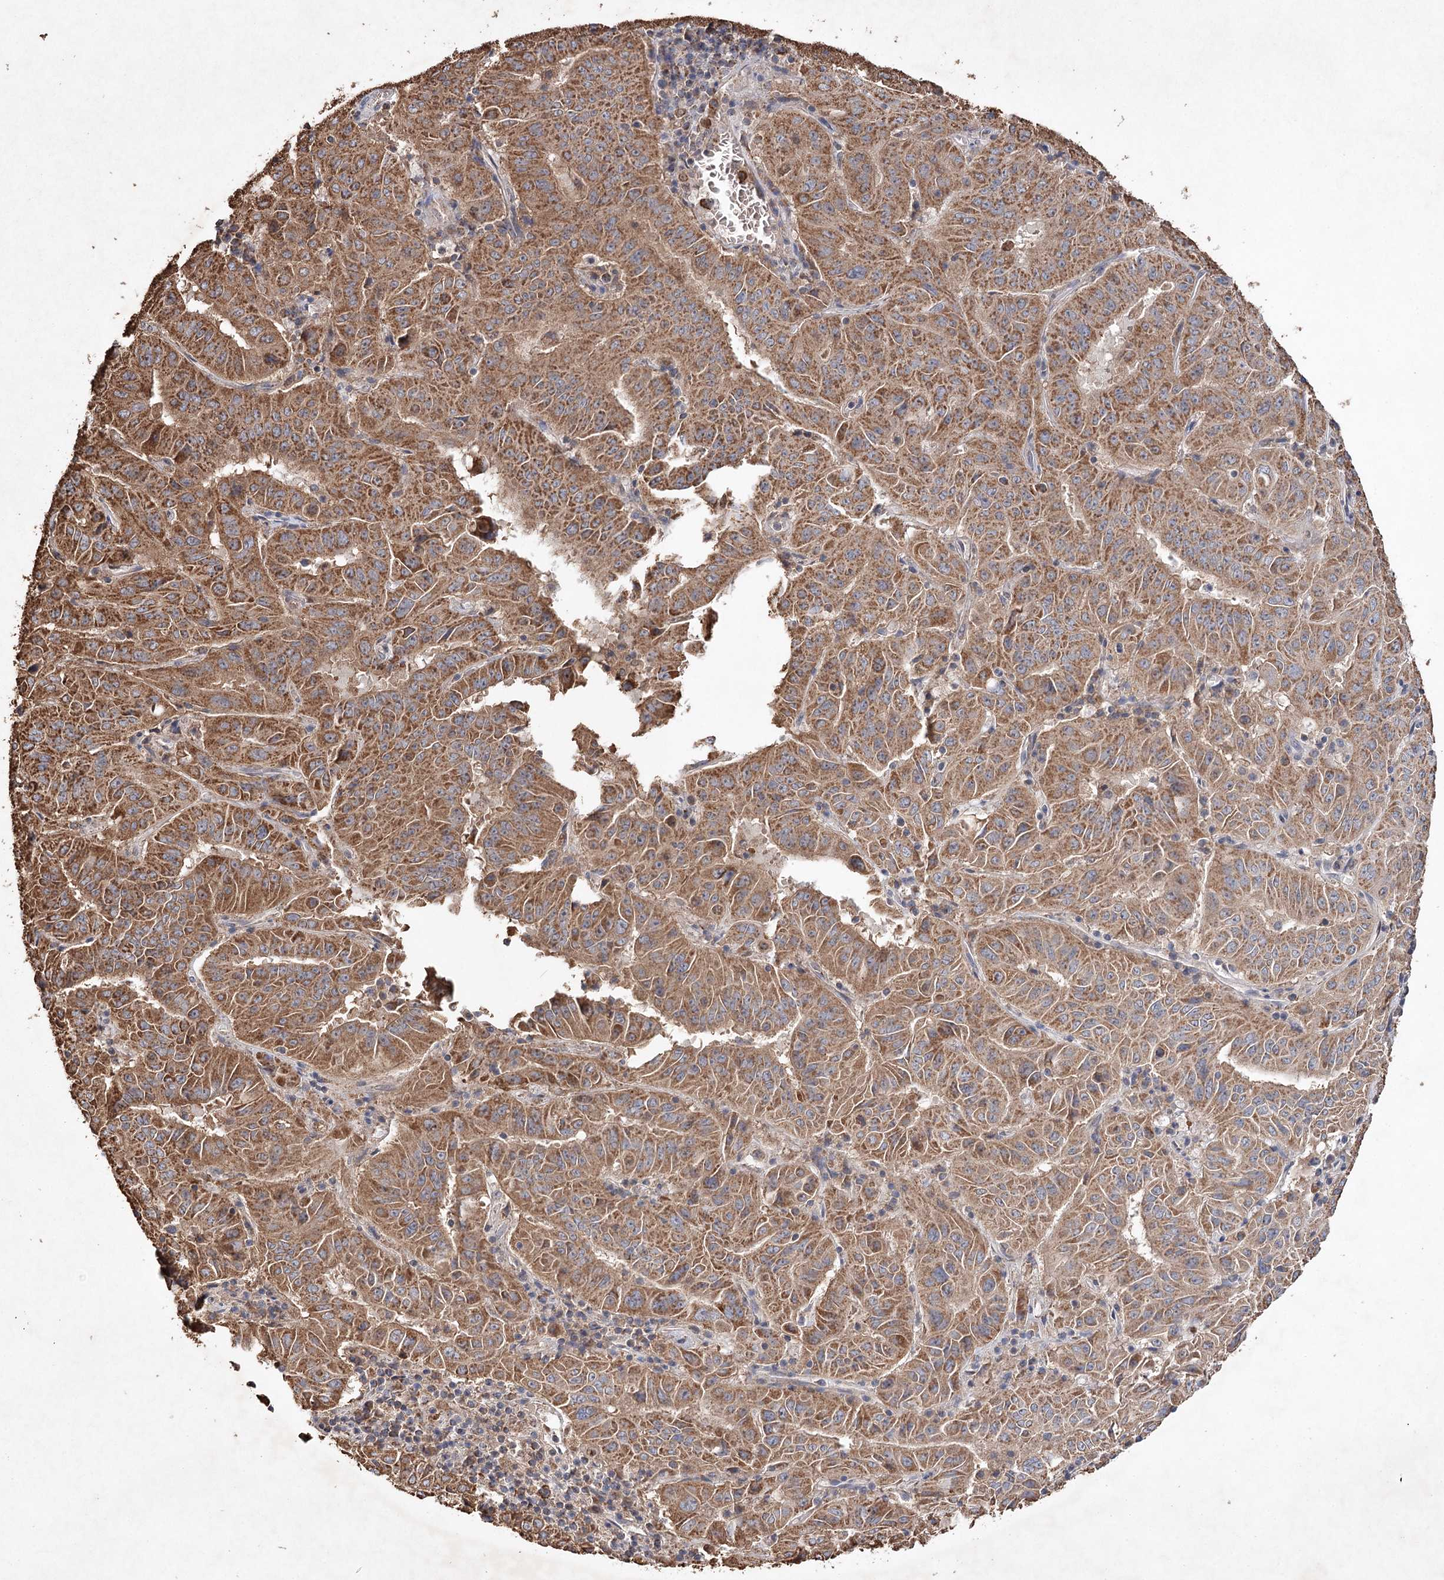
{"staining": {"intensity": "moderate", "quantity": ">75%", "location": "cytoplasmic/membranous"}, "tissue": "pancreatic cancer", "cell_type": "Tumor cells", "image_type": "cancer", "snomed": [{"axis": "morphology", "description": "Adenocarcinoma, NOS"}, {"axis": "topography", "description": "Pancreas"}], "caption": "An immunohistochemistry (IHC) photomicrograph of neoplastic tissue is shown. Protein staining in brown labels moderate cytoplasmic/membranous positivity in pancreatic adenocarcinoma within tumor cells.", "gene": "PIK3CB", "patient": {"sex": "male", "age": 63}}